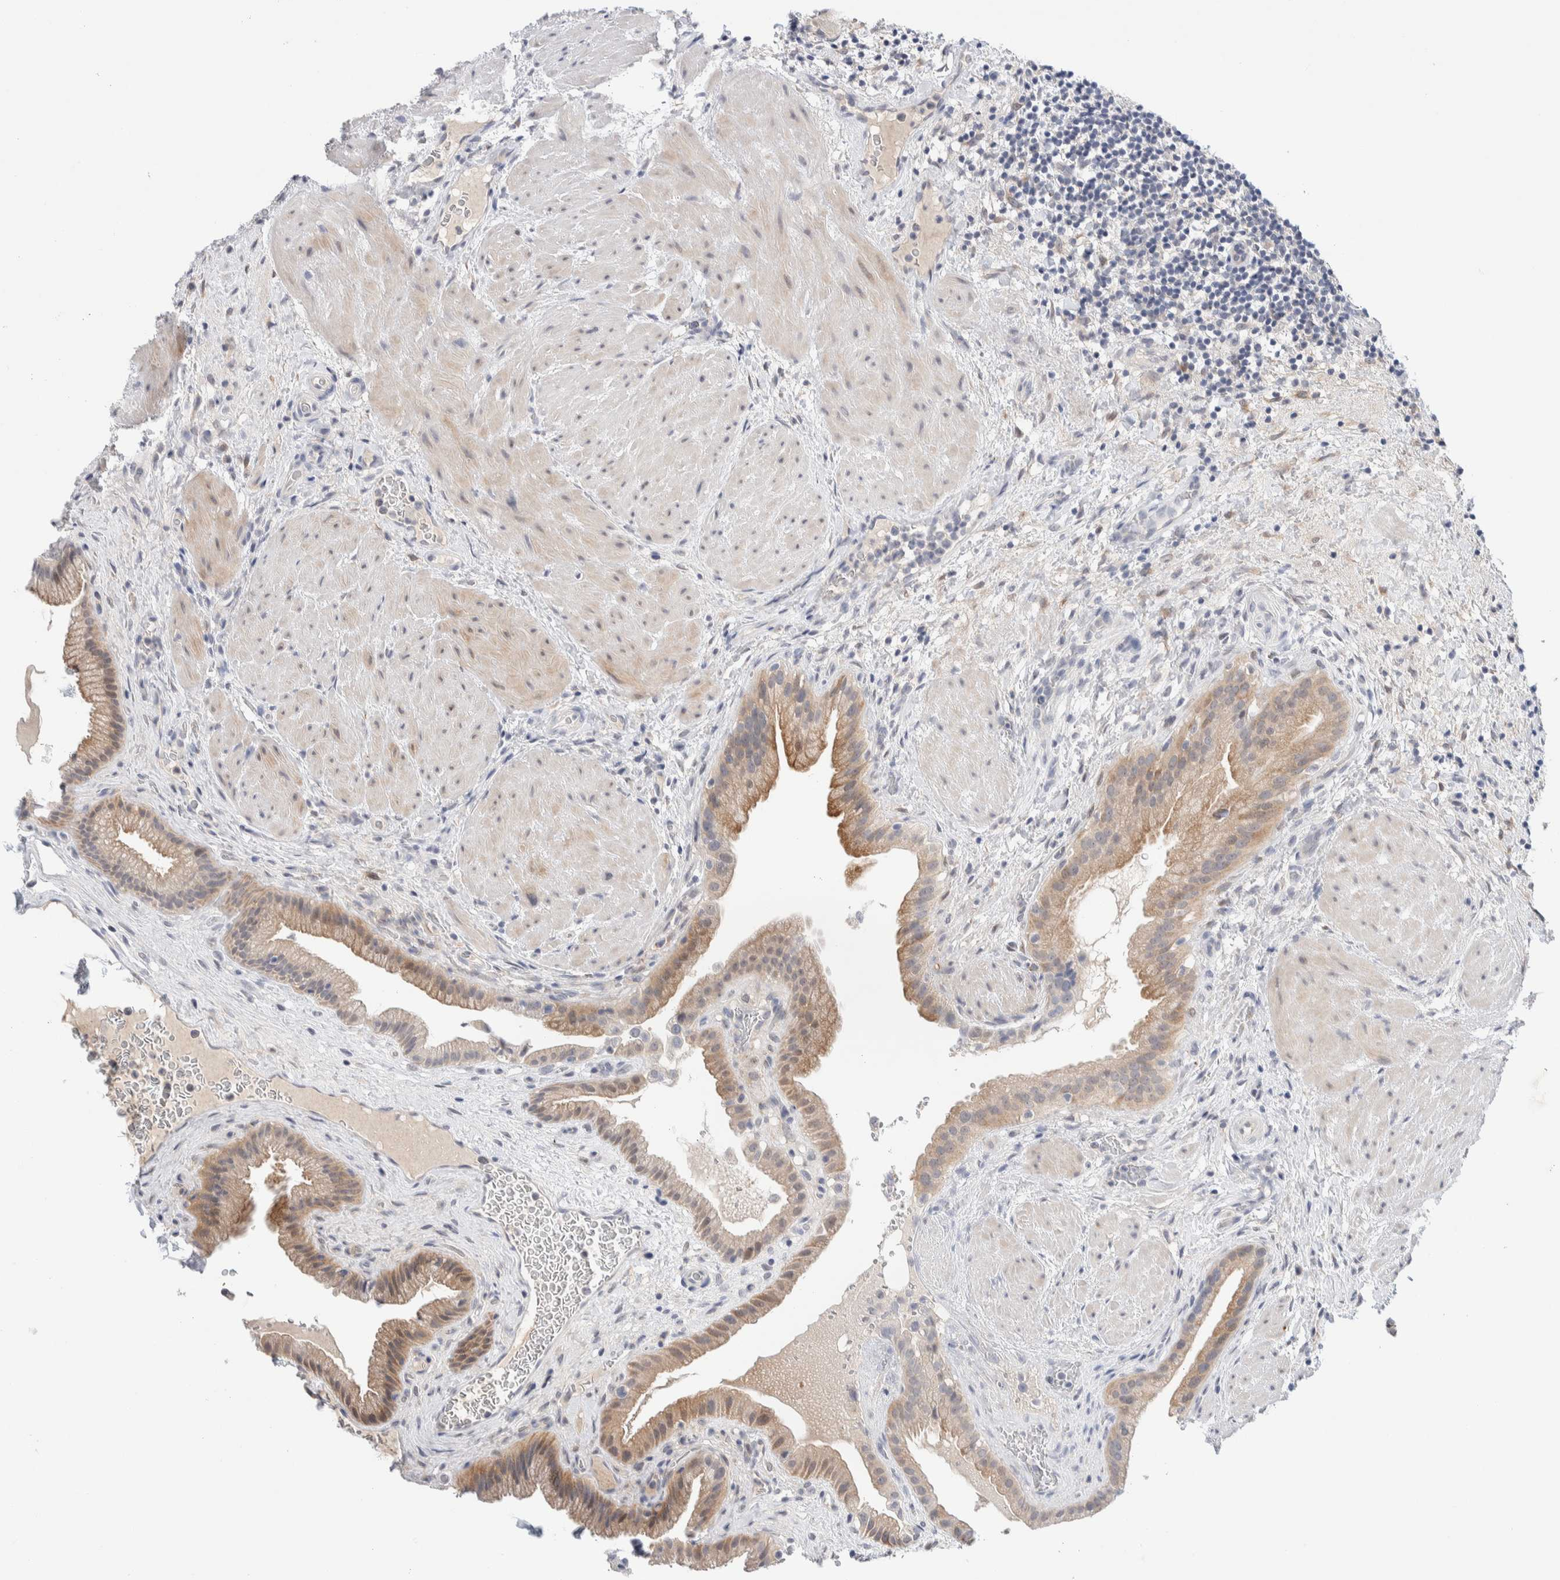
{"staining": {"intensity": "weak", "quantity": ">75%", "location": "cytoplasmic/membranous"}, "tissue": "gallbladder", "cell_type": "Glandular cells", "image_type": "normal", "snomed": [{"axis": "morphology", "description": "Normal tissue, NOS"}, {"axis": "topography", "description": "Gallbladder"}], "caption": "IHC histopathology image of benign human gallbladder stained for a protein (brown), which reveals low levels of weak cytoplasmic/membranous expression in approximately >75% of glandular cells.", "gene": "DNAJB6", "patient": {"sex": "male", "age": 49}}